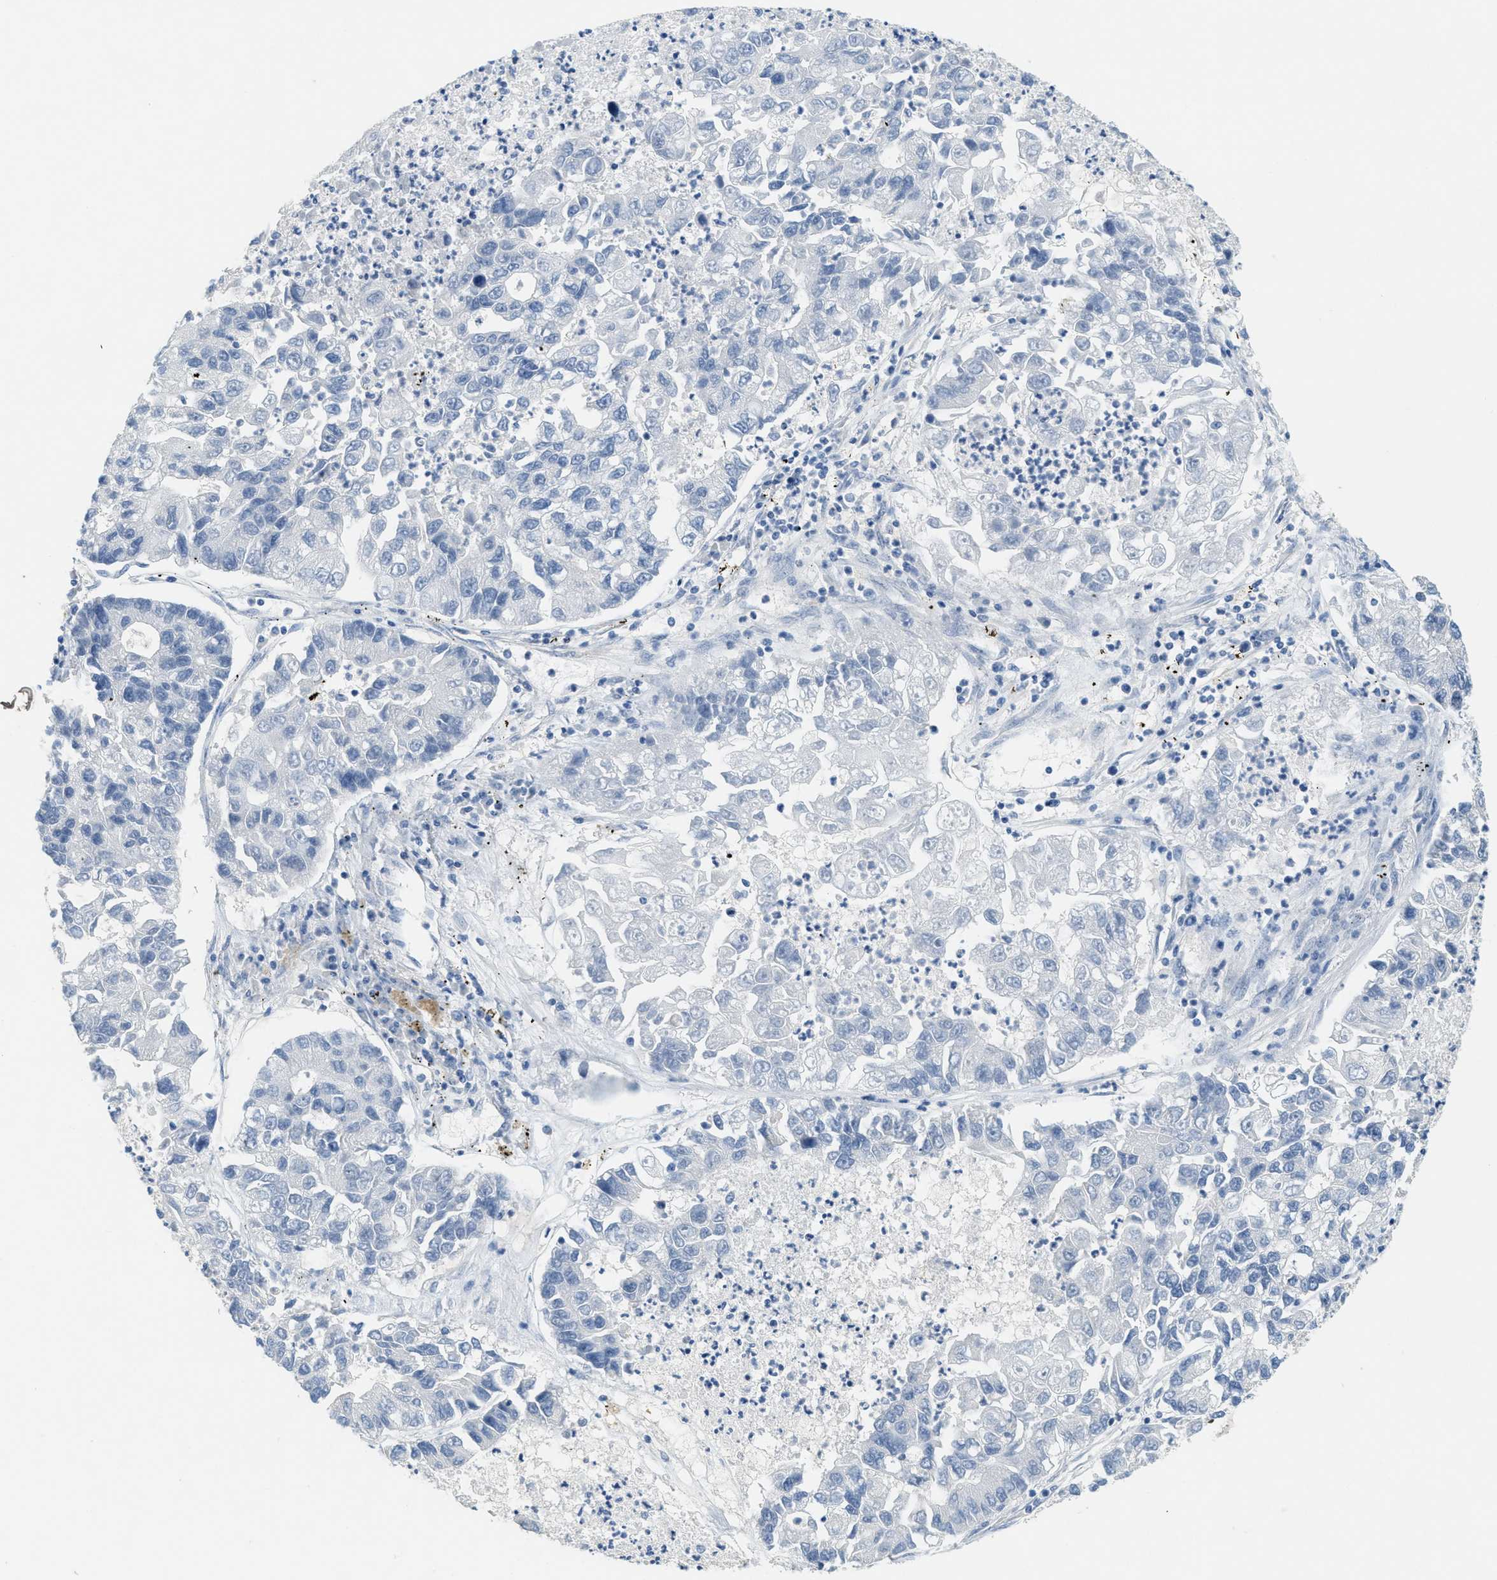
{"staining": {"intensity": "negative", "quantity": "none", "location": "none"}, "tissue": "lung cancer", "cell_type": "Tumor cells", "image_type": "cancer", "snomed": [{"axis": "morphology", "description": "Adenocarcinoma, NOS"}, {"axis": "topography", "description": "Lung"}], "caption": "Protein analysis of lung cancer exhibits no significant expression in tumor cells.", "gene": "ZFYVE9", "patient": {"sex": "female", "age": 51}}